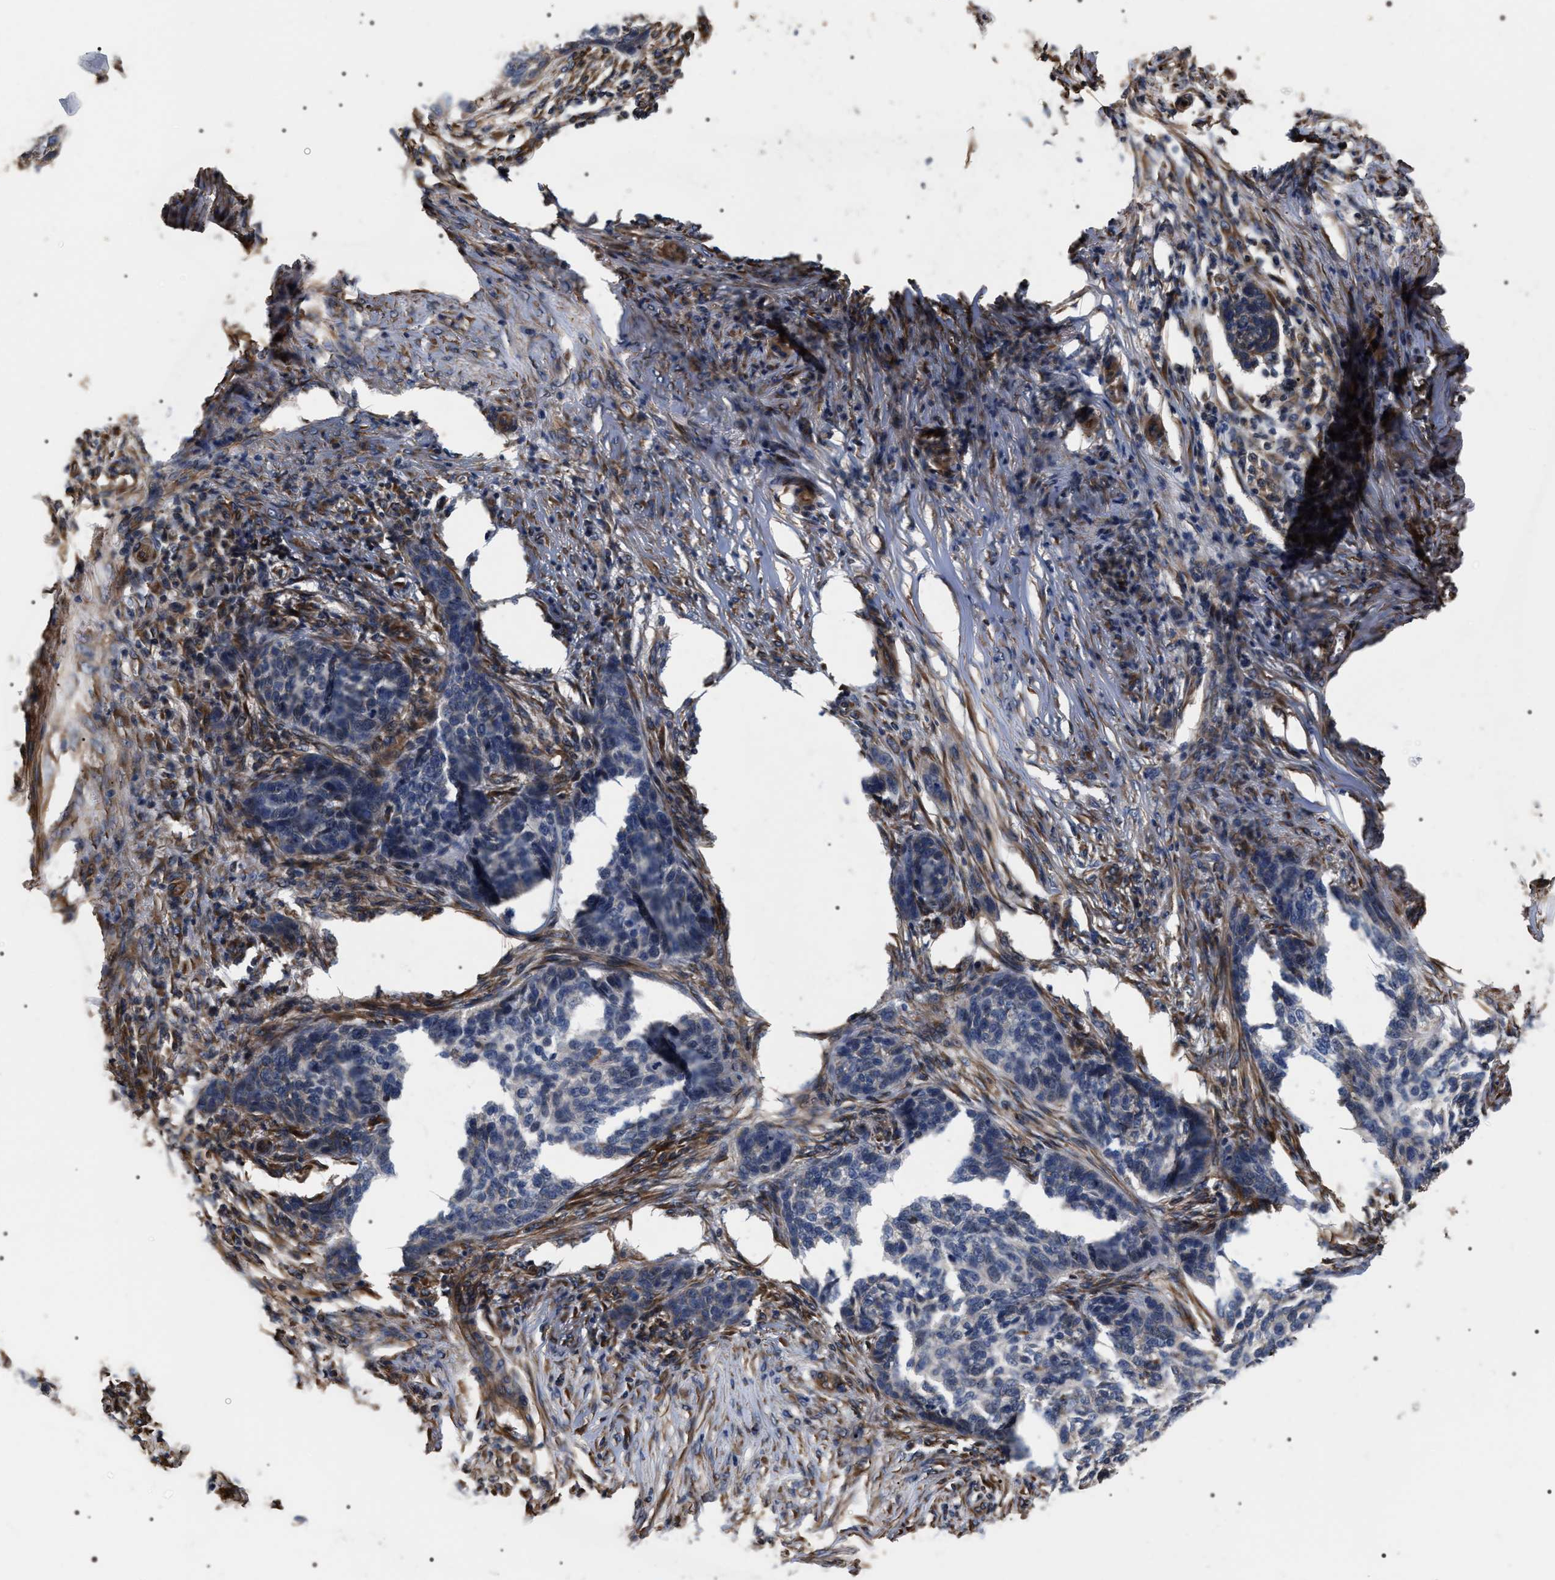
{"staining": {"intensity": "negative", "quantity": "none", "location": "none"}, "tissue": "skin cancer", "cell_type": "Tumor cells", "image_type": "cancer", "snomed": [{"axis": "morphology", "description": "Basal cell carcinoma"}, {"axis": "topography", "description": "Skin"}], "caption": "Human skin cancer stained for a protein using IHC exhibits no staining in tumor cells.", "gene": "TSPAN33", "patient": {"sex": "male", "age": 85}}